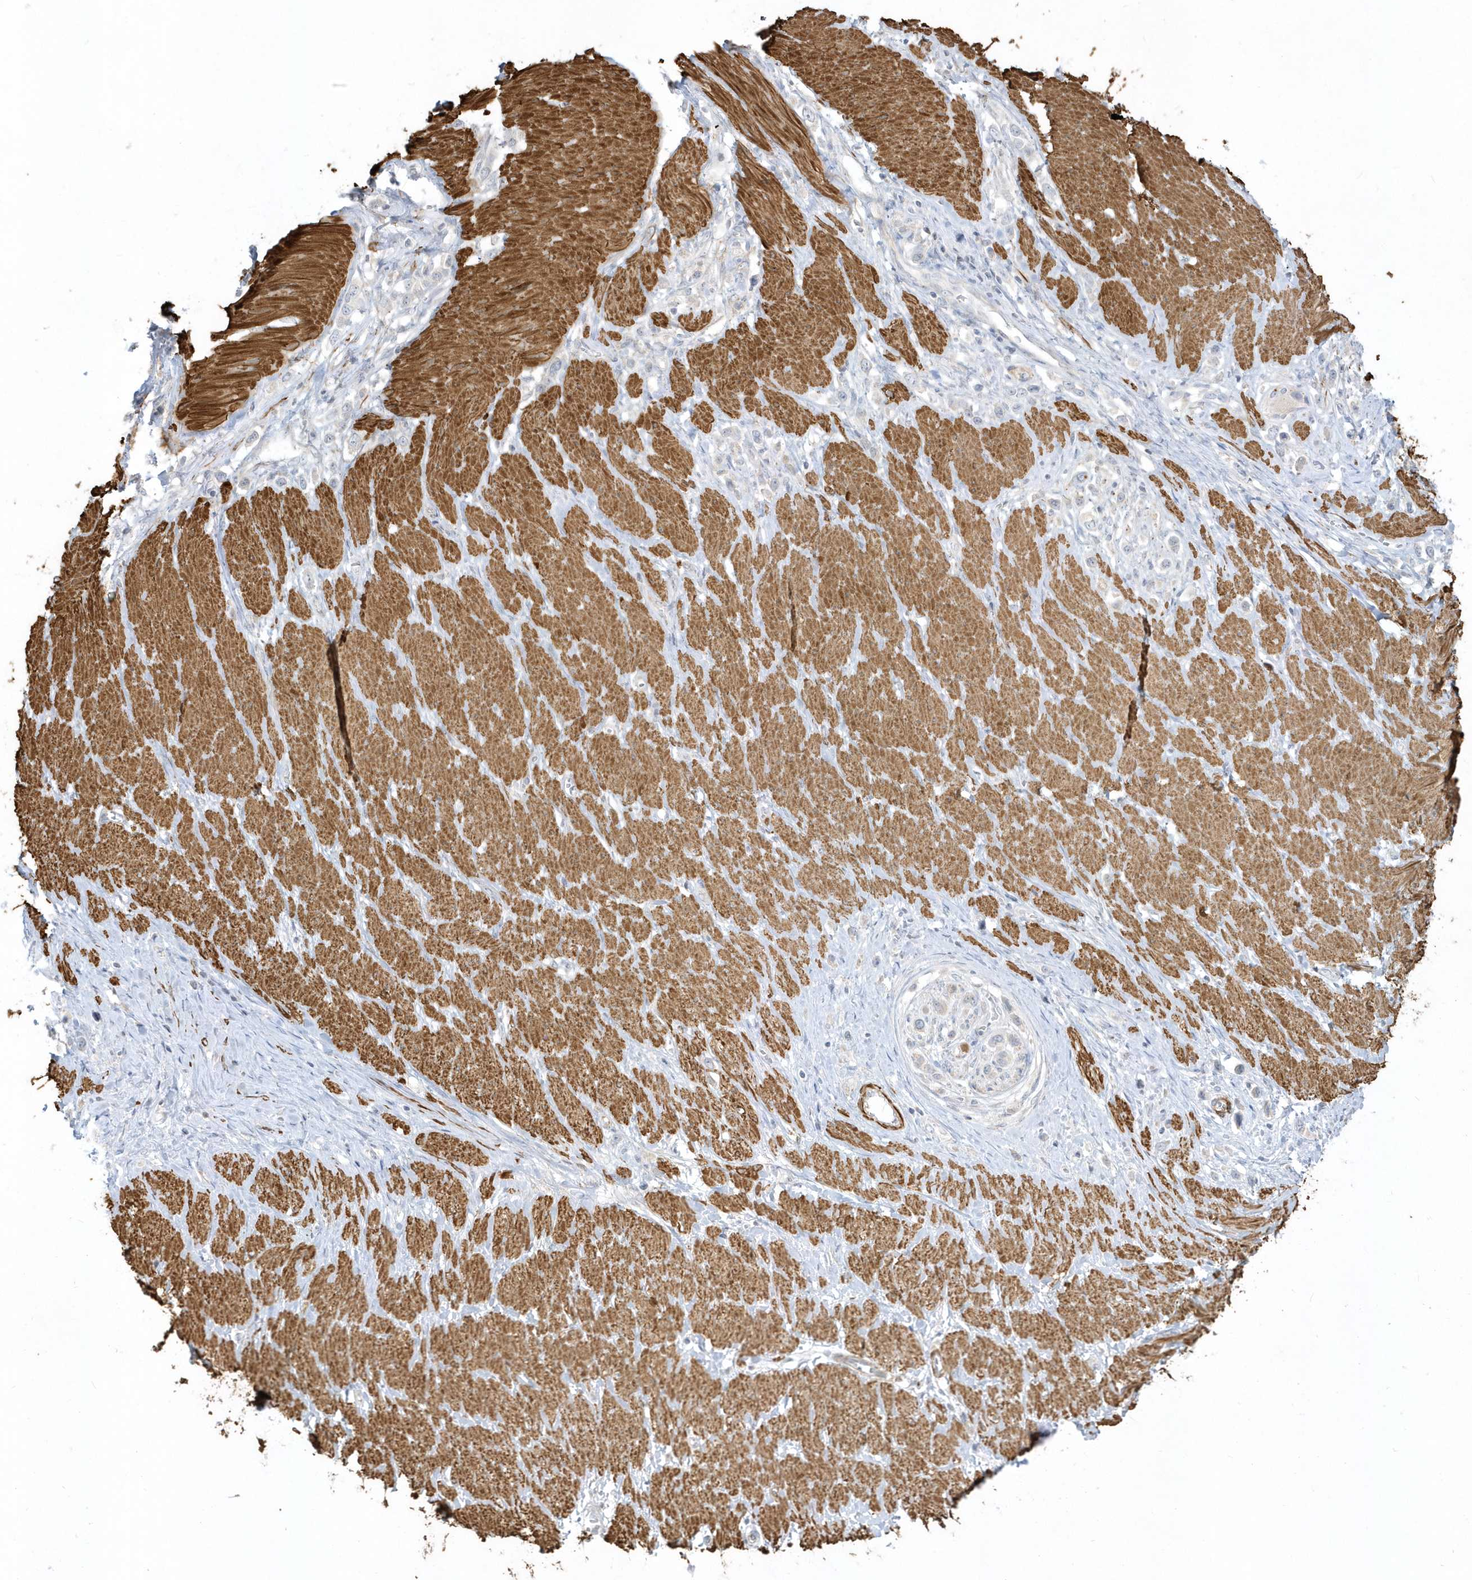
{"staining": {"intensity": "negative", "quantity": "none", "location": "none"}, "tissue": "stomach cancer", "cell_type": "Tumor cells", "image_type": "cancer", "snomed": [{"axis": "morphology", "description": "Normal tissue, NOS"}, {"axis": "morphology", "description": "Adenocarcinoma, NOS"}, {"axis": "topography", "description": "Stomach, upper"}, {"axis": "topography", "description": "Stomach"}], "caption": "DAB (3,3'-diaminobenzidine) immunohistochemical staining of human stomach cancer (adenocarcinoma) shows no significant positivity in tumor cells.", "gene": "THADA", "patient": {"sex": "female", "age": 65}}